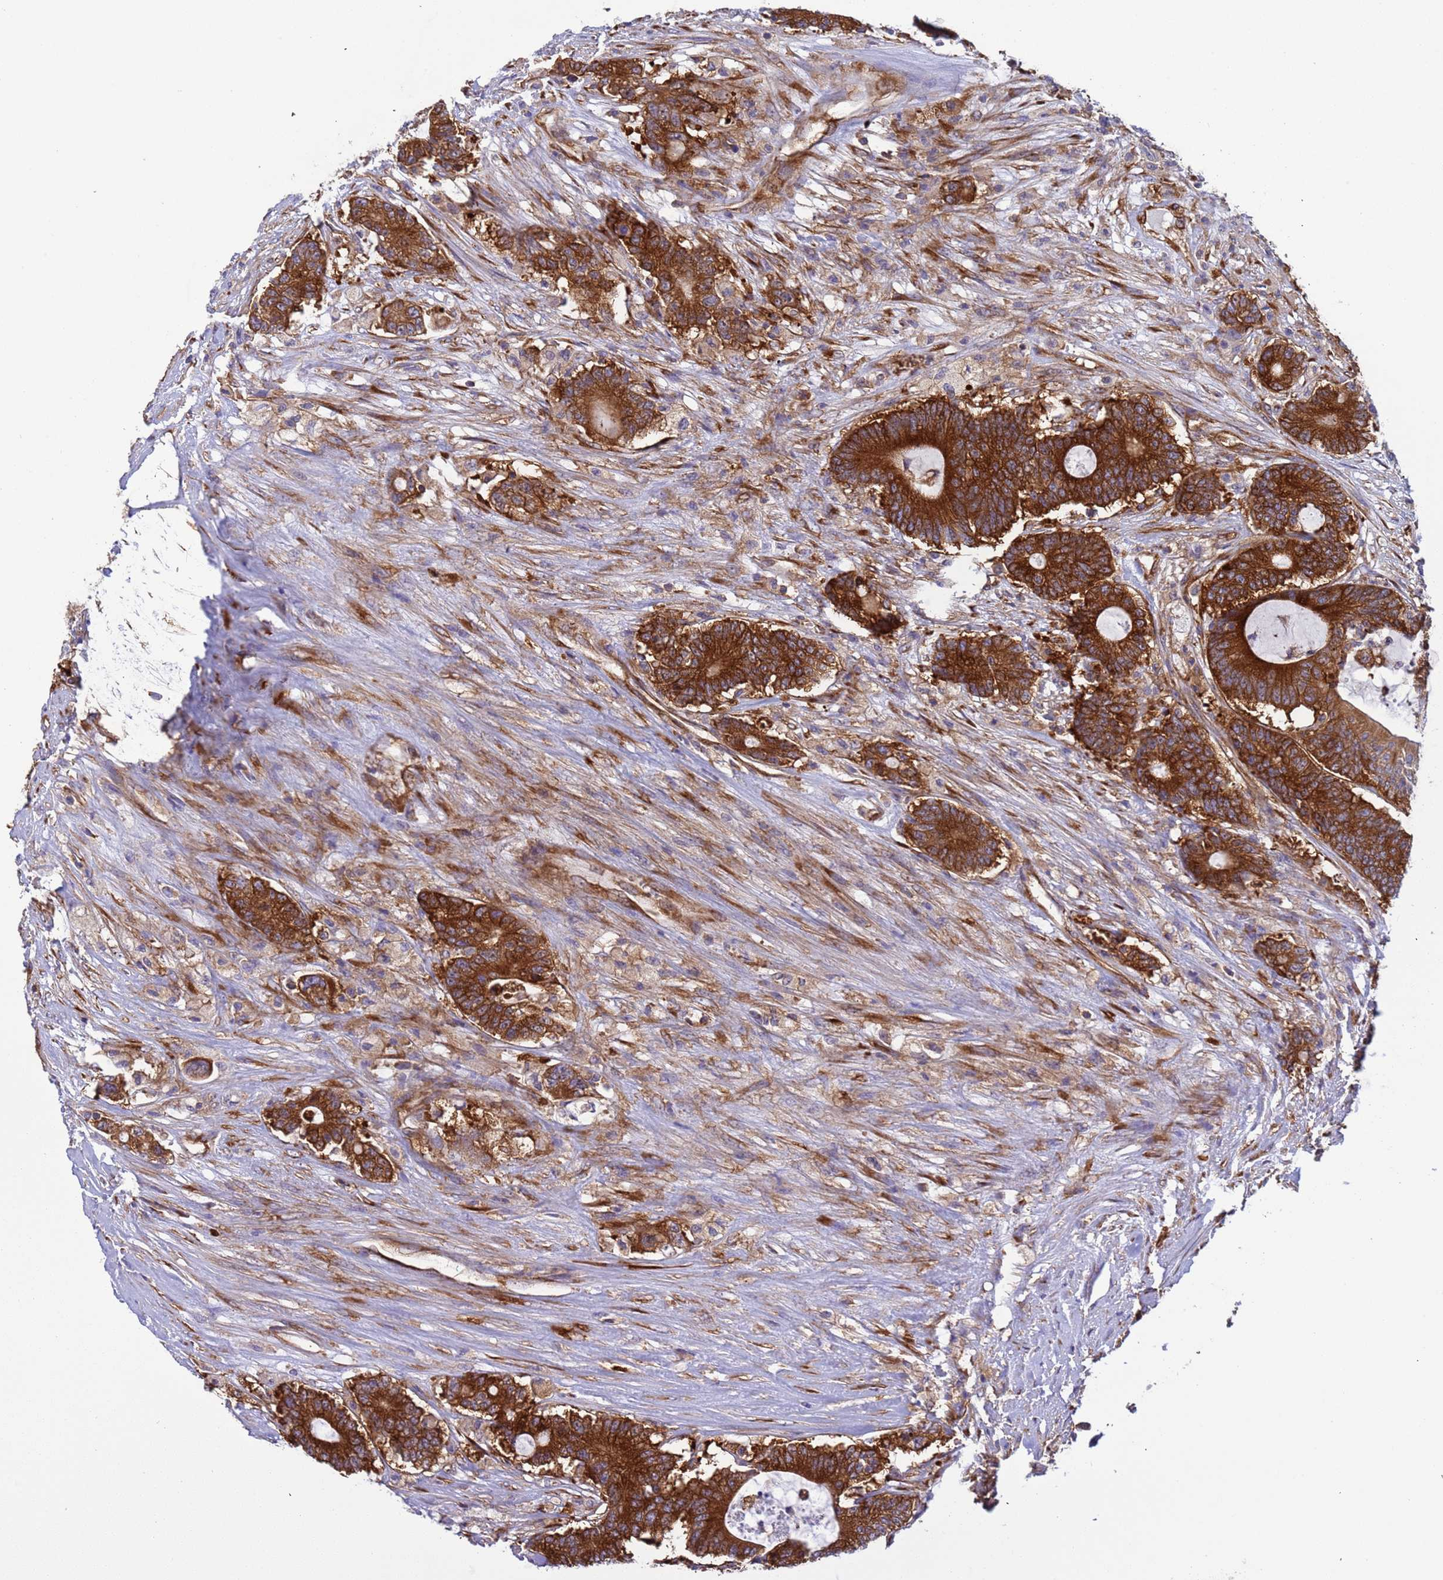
{"staining": {"intensity": "strong", "quantity": ">75%", "location": "cytoplasmic/membranous"}, "tissue": "colorectal cancer", "cell_type": "Tumor cells", "image_type": "cancer", "snomed": [{"axis": "morphology", "description": "Adenocarcinoma, NOS"}, {"axis": "topography", "description": "Colon"}], "caption": "Colorectal cancer (adenocarcinoma) stained with a protein marker reveals strong staining in tumor cells.", "gene": "RPL36", "patient": {"sex": "female", "age": 84}}